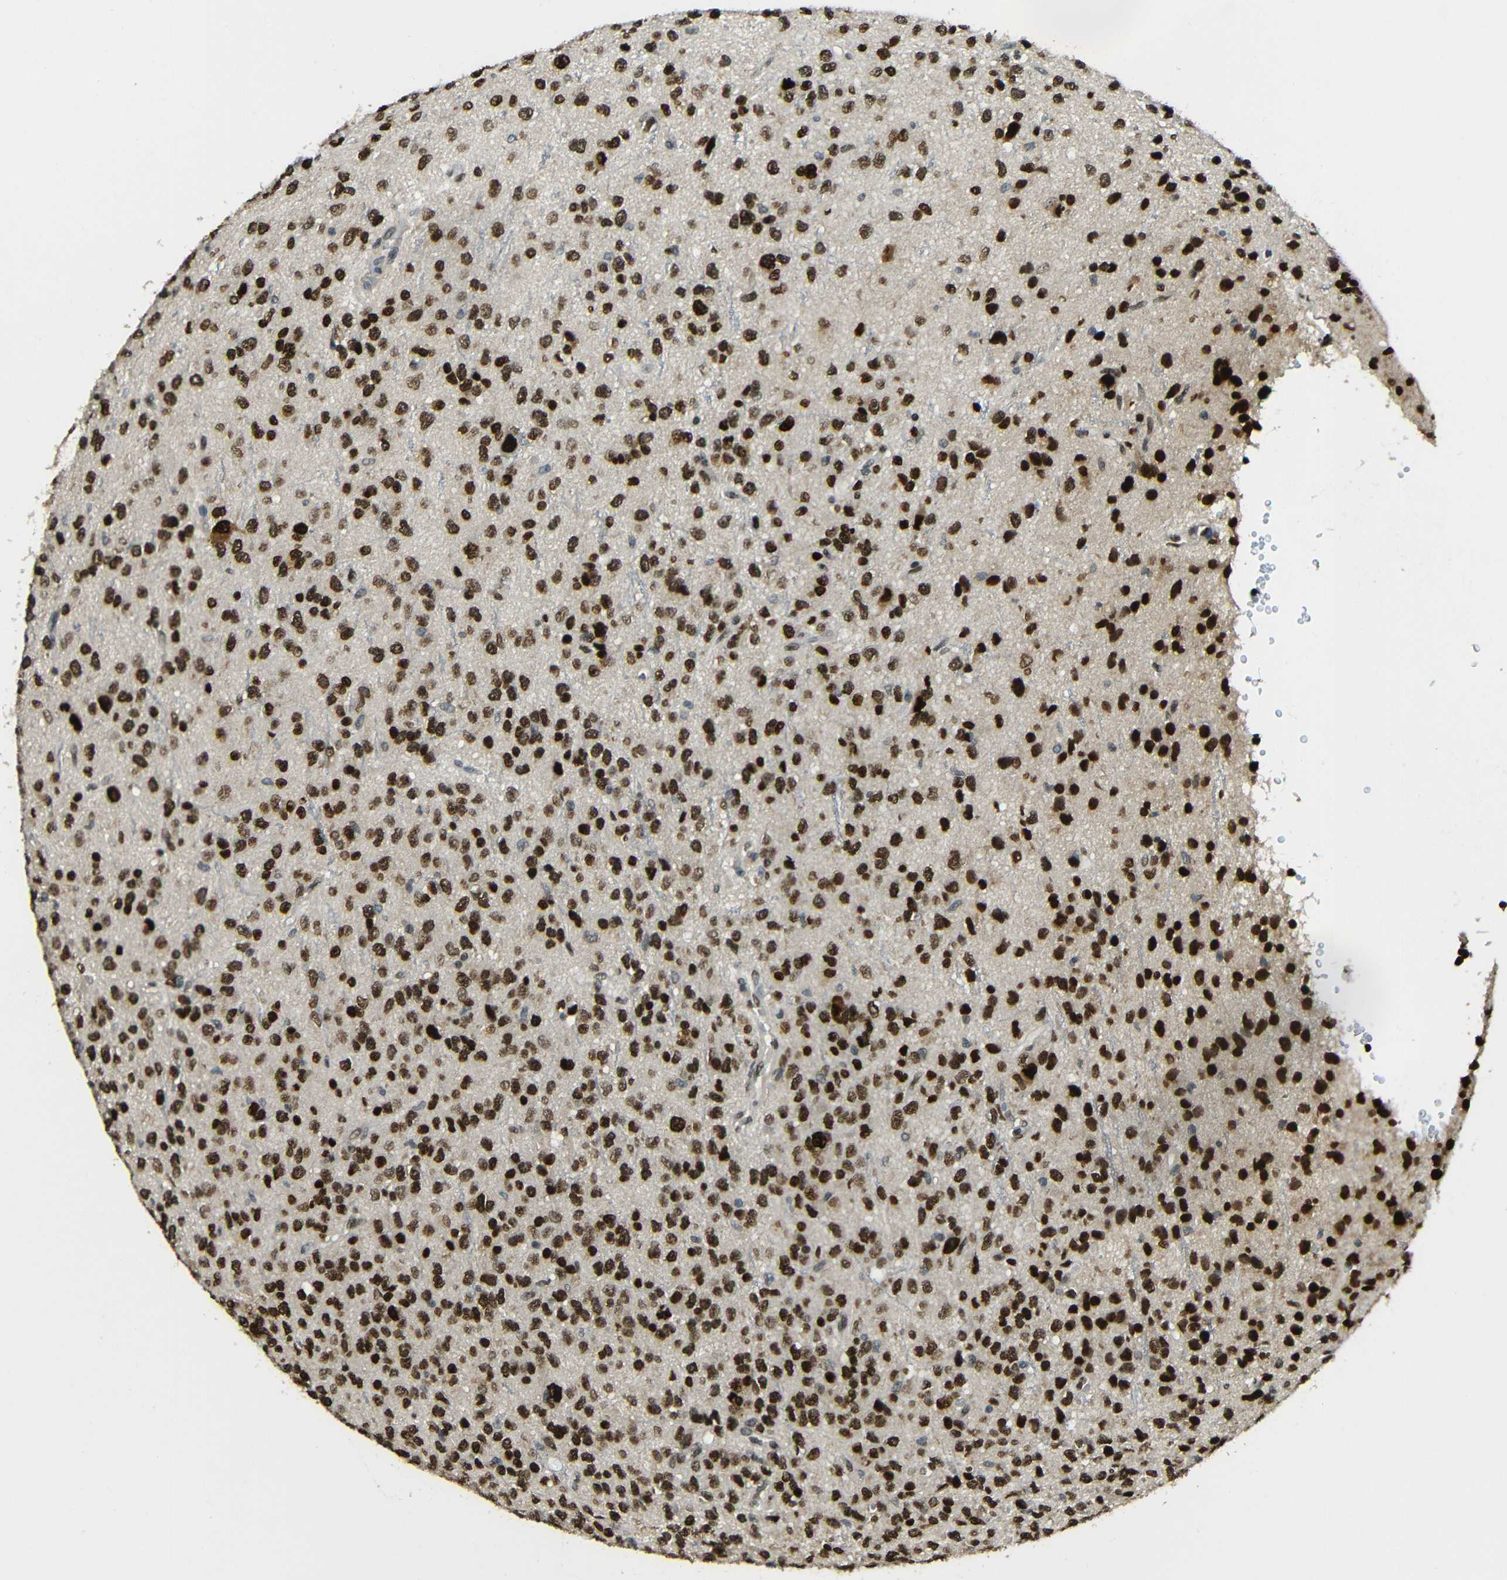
{"staining": {"intensity": "strong", "quantity": ">75%", "location": "cytoplasmic/membranous,nuclear"}, "tissue": "glioma", "cell_type": "Tumor cells", "image_type": "cancer", "snomed": [{"axis": "morphology", "description": "Glioma, malignant, High grade"}, {"axis": "topography", "description": "pancreas cauda"}], "caption": "Protein analysis of malignant high-grade glioma tissue exhibits strong cytoplasmic/membranous and nuclear positivity in about >75% of tumor cells.", "gene": "PSIP1", "patient": {"sex": "male", "age": 60}}